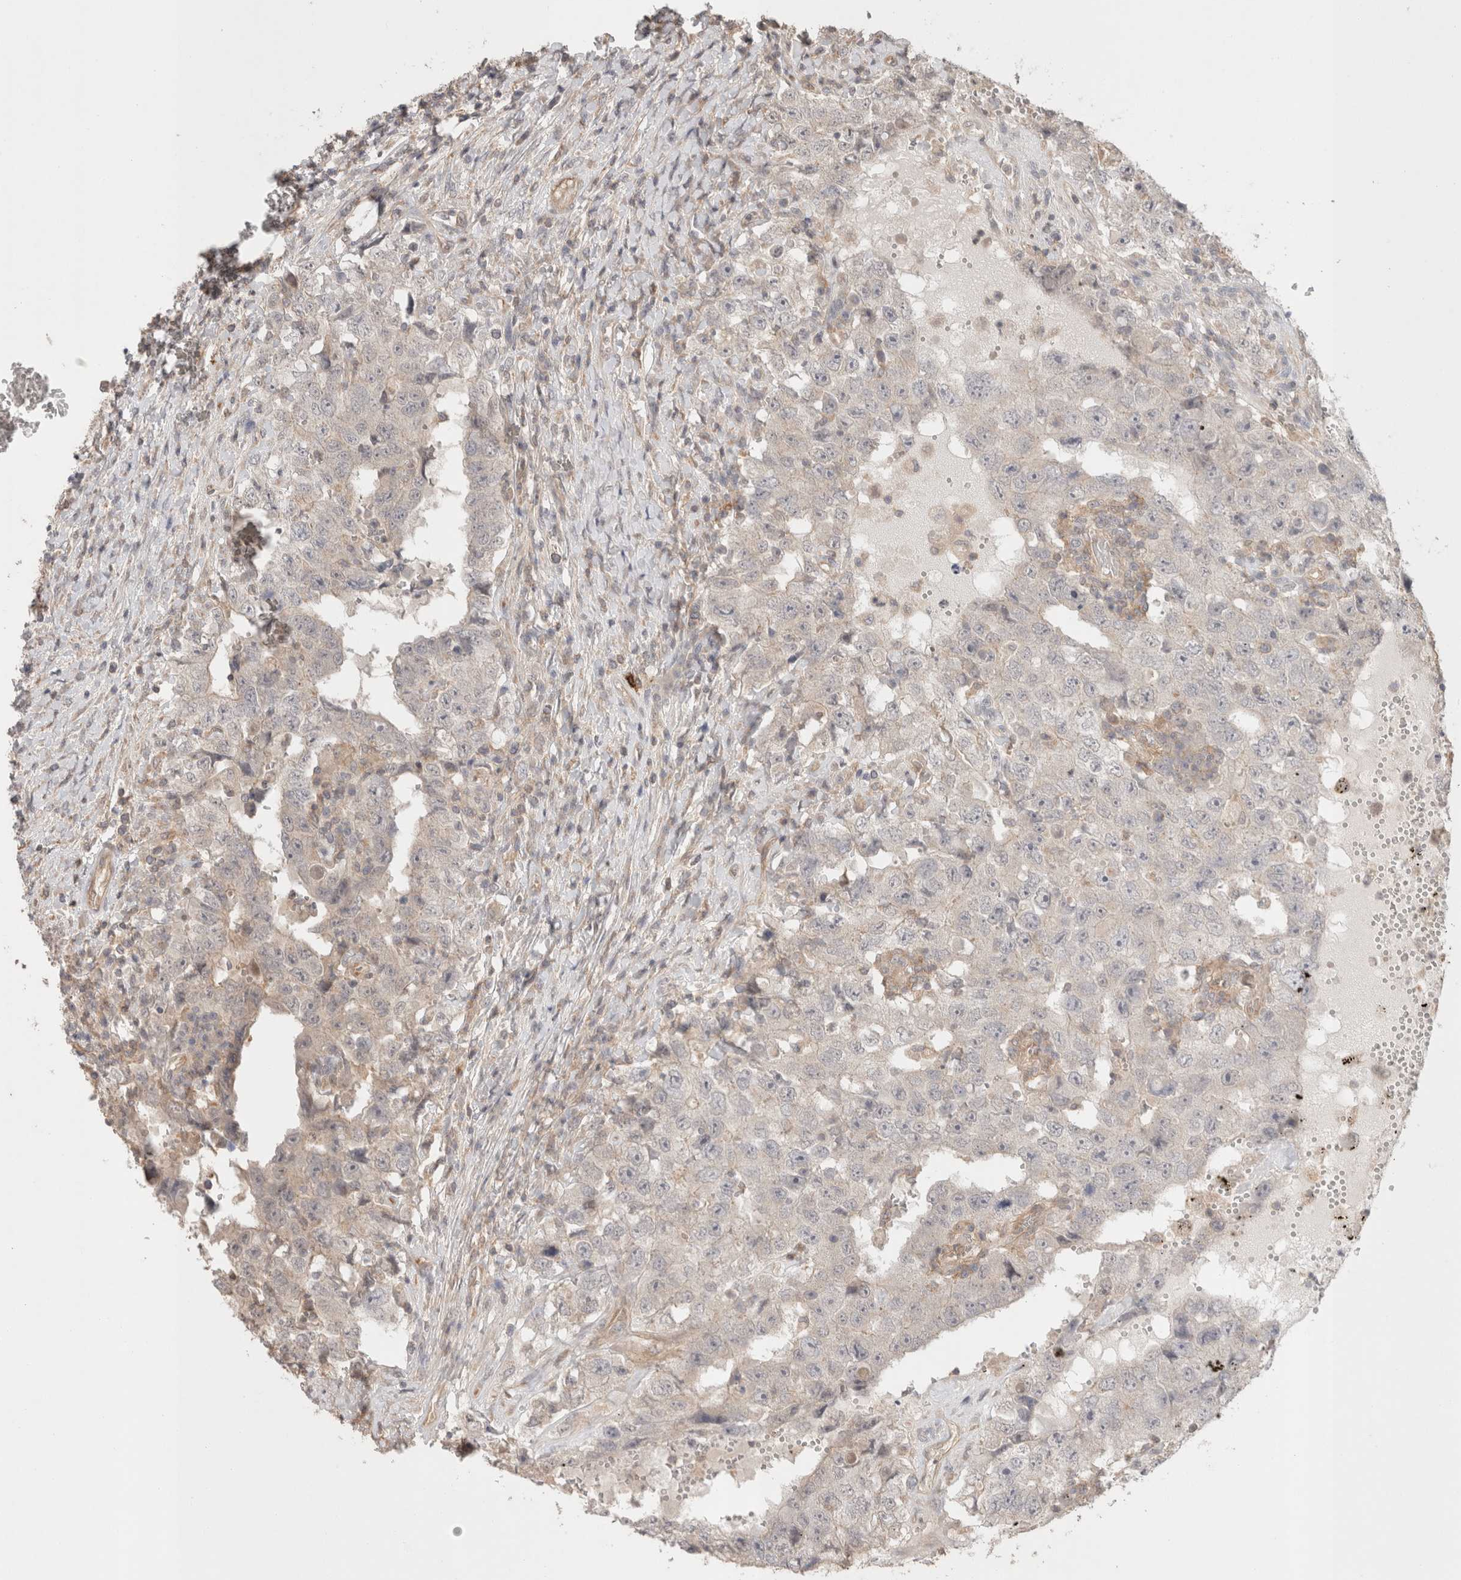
{"staining": {"intensity": "negative", "quantity": "none", "location": "none"}, "tissue": "testis cancer", "cell_type": "Tumor cells", "image_type": "cancer", "snomed": [{"axis": "morphology", "description": "Carcinoma, Embryonal, NOS"}, {"axis": "topography", "description": "Testis"}], "caption": "Immunohistochemistry (IHC) photomicrograph of human testis cancer stained for a protein (brown), which shows no expression in tumor cells. (DAB (3,3'-diaminobenzidine) immunohistochemistry (IHC) visualized using brightfield microscopy, high magnification).", "gene": "HSPG2", "patient": {"sex": "male", "age": 26}}